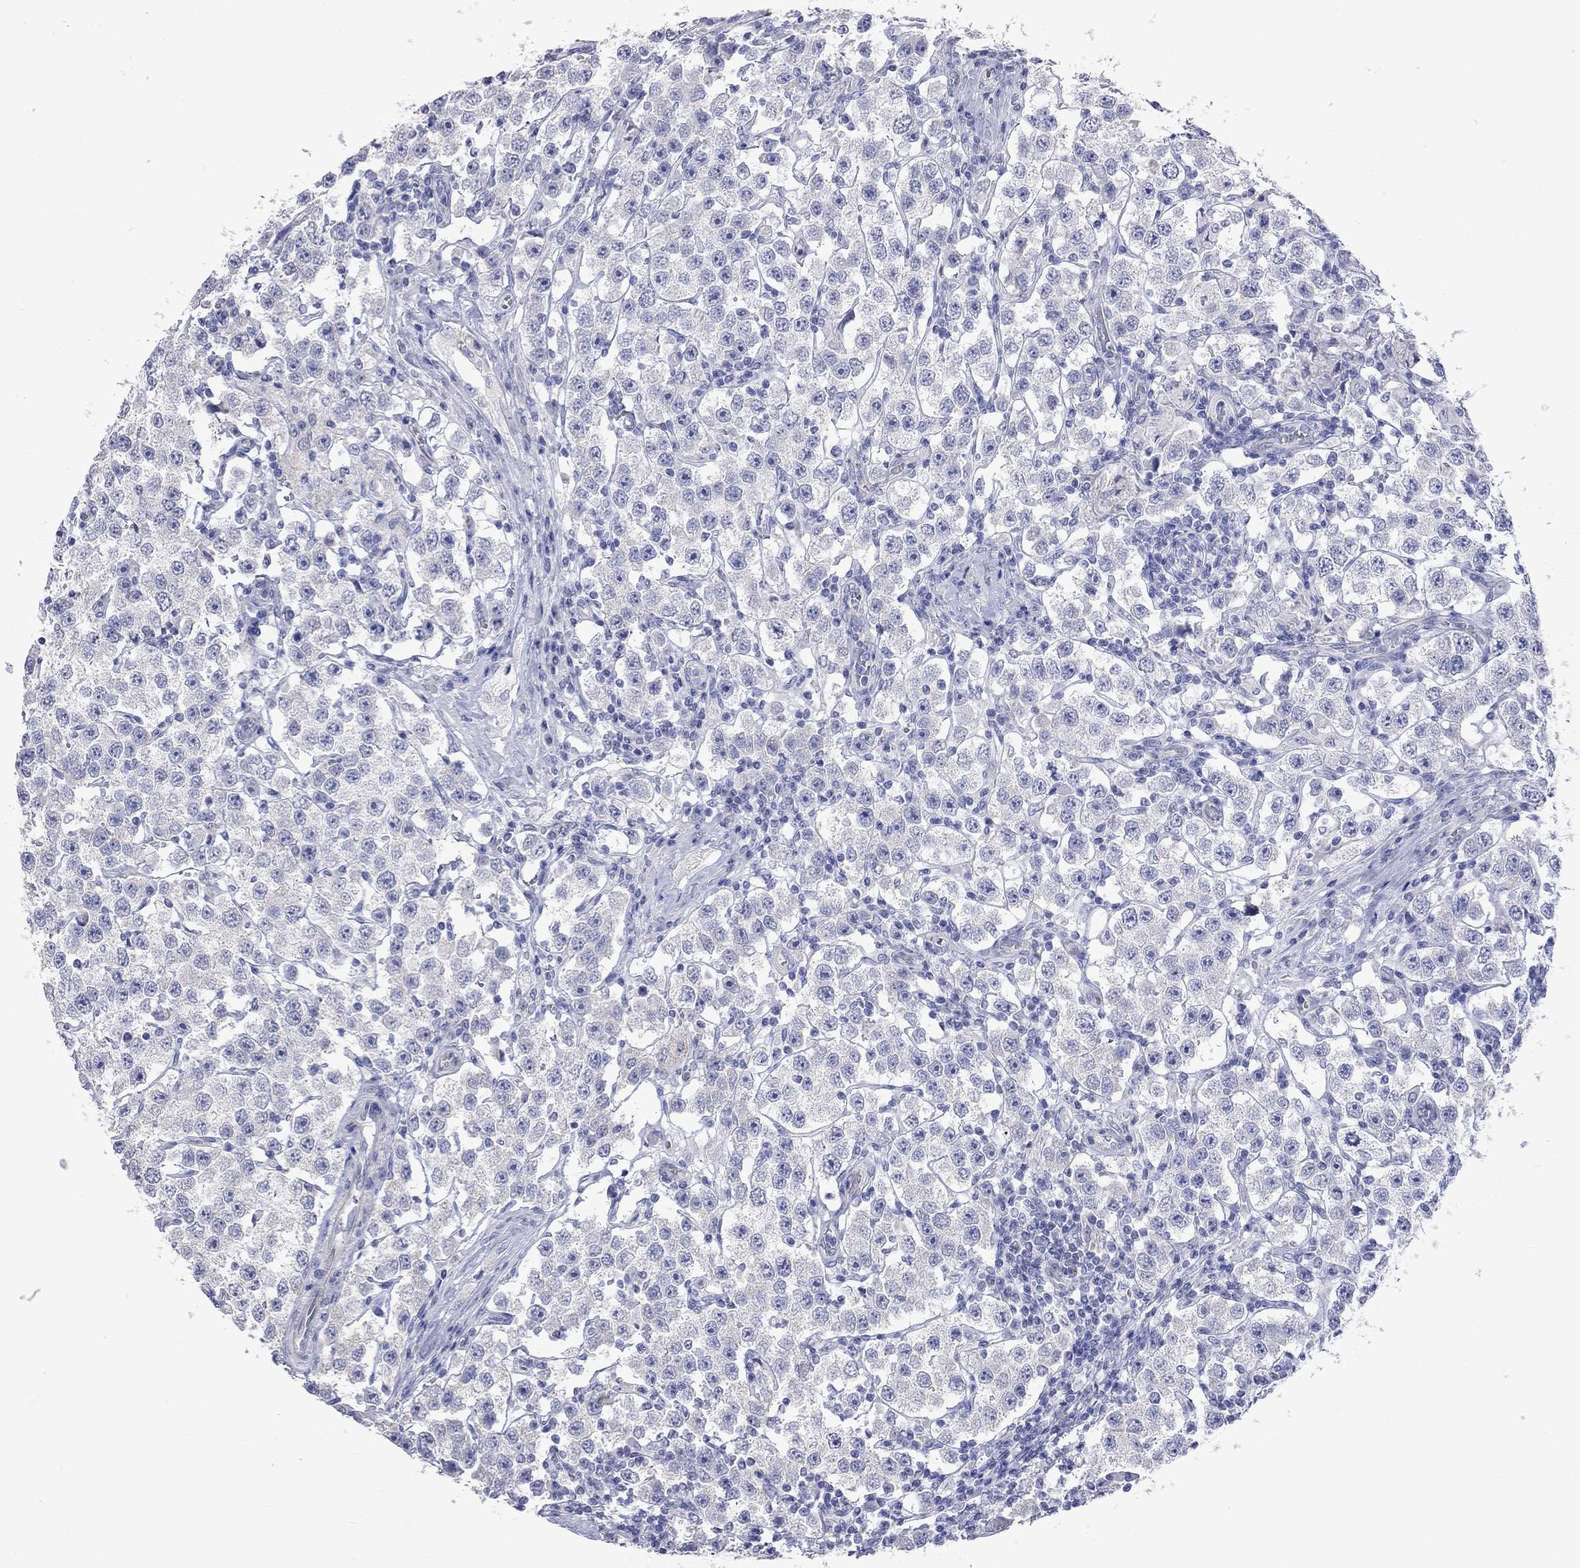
{"staining": {"intensity": "negative", "quantity": "none", "location": "none"}, "tissue": "testis cancer", "cell_type": "Tumor cells", "image_type": "cancer", "snomed": [{"axis": "morphology", "description": "Seminoma, NOS"}, {"axis": "topography", "description": "Testis"}], "caption": "The image displays no staining of tumor cells in seminoma (testis). The staining is performed using DAB (3,3'-diaminobenzidine) brown chromogen with nuclei counter-stained in using hematoxylin.", "gene": "KCND2", "patient": {"sex": "male", "age": 37}}